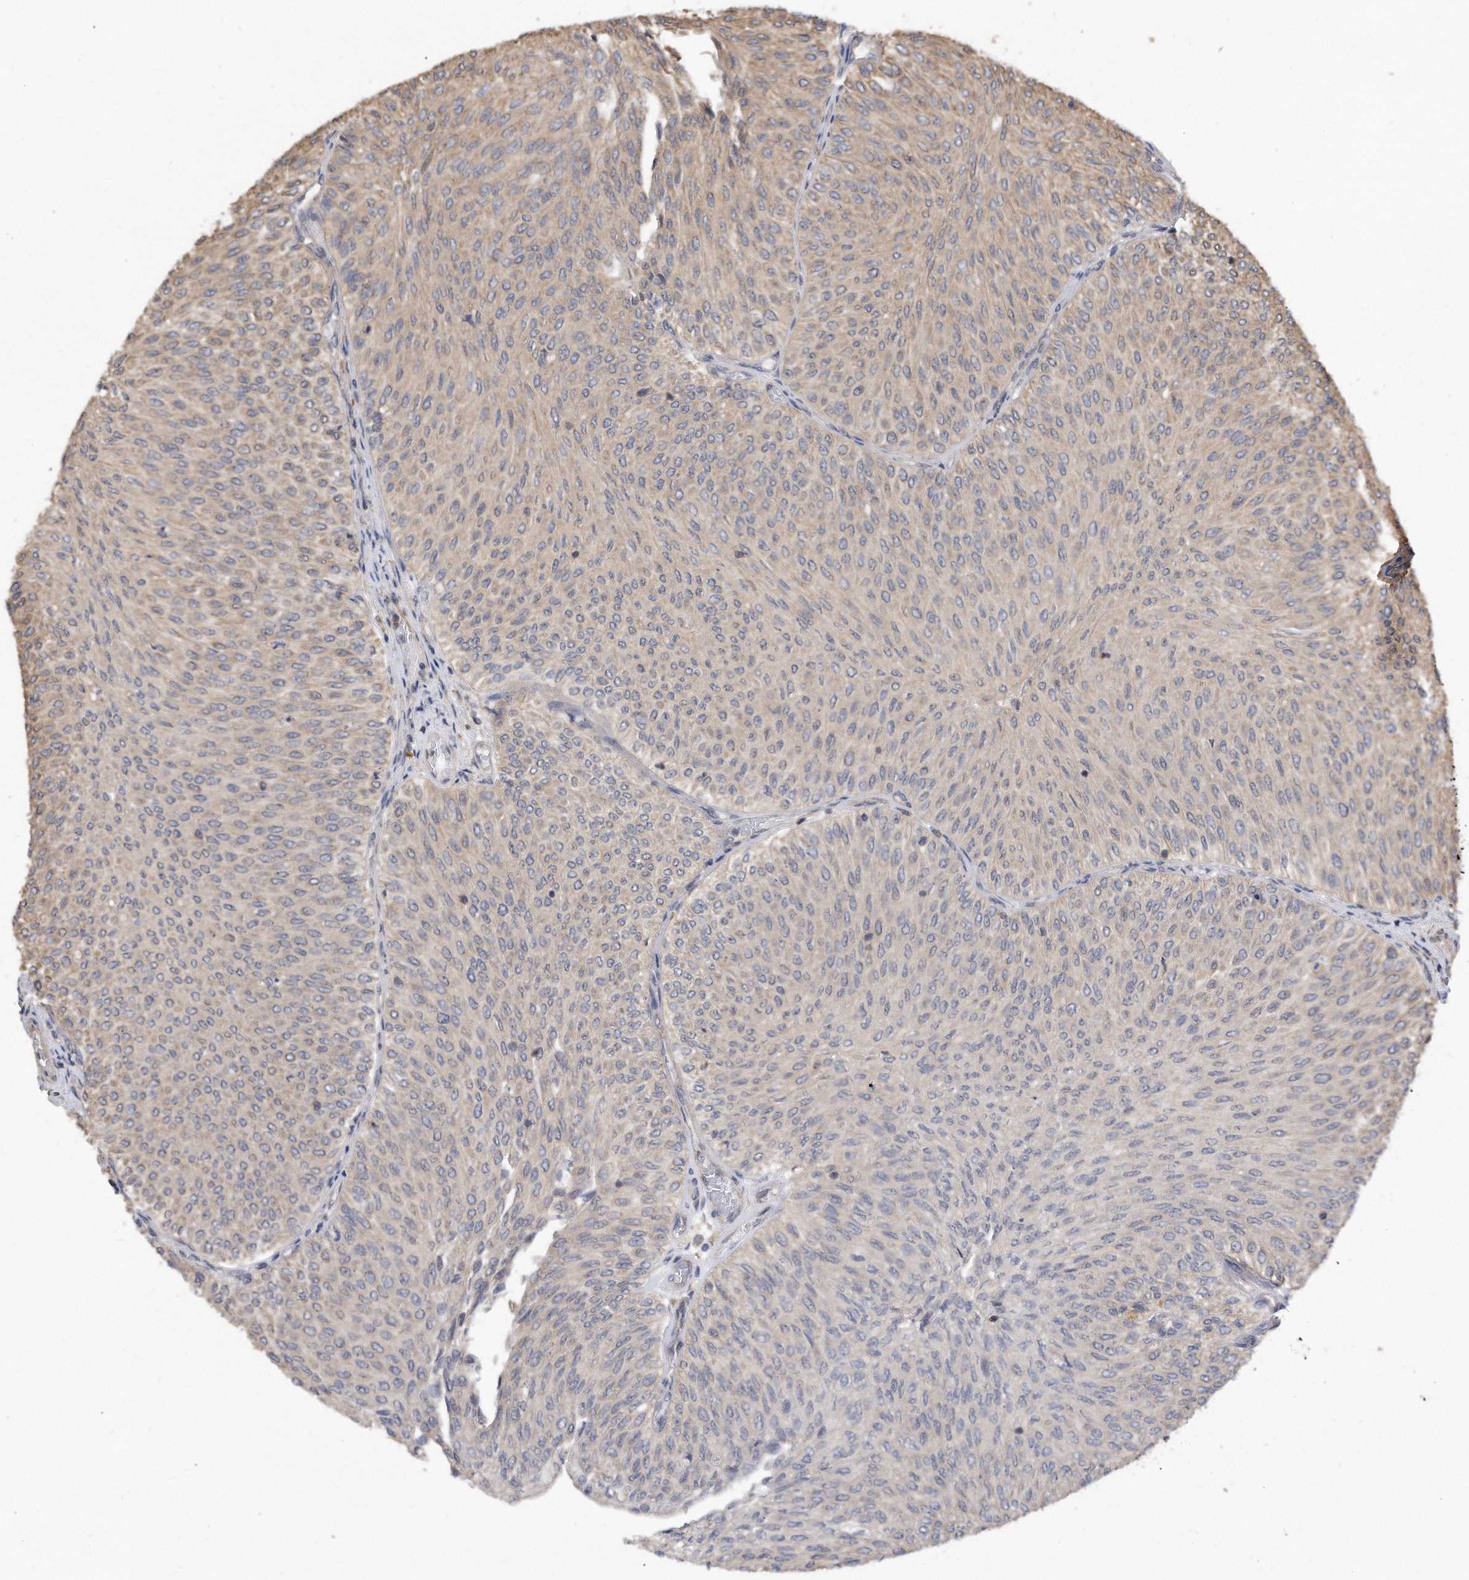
{"staining": {"intensity": "weak", "quantity": "25%-75%", "location": "cytoplasmic/membranous"}, "tissue": "urothelial cancer", "cell_type": "Tumor cells", "image_type": "cancer", "snomed": [{"axis": "morphology", "description": "Urothelial carcinoma, Low grade"}, {"axis": "topography", "description": "Urinary bladder"}], "caption": "Human urothelial cancer stained with a brown dye shows weak cytoplasmic/membranous positive expression in about 25%-75% of tumor cells.", "gene": "TCP1", "patient": {"sex": "male", "age": 78}}